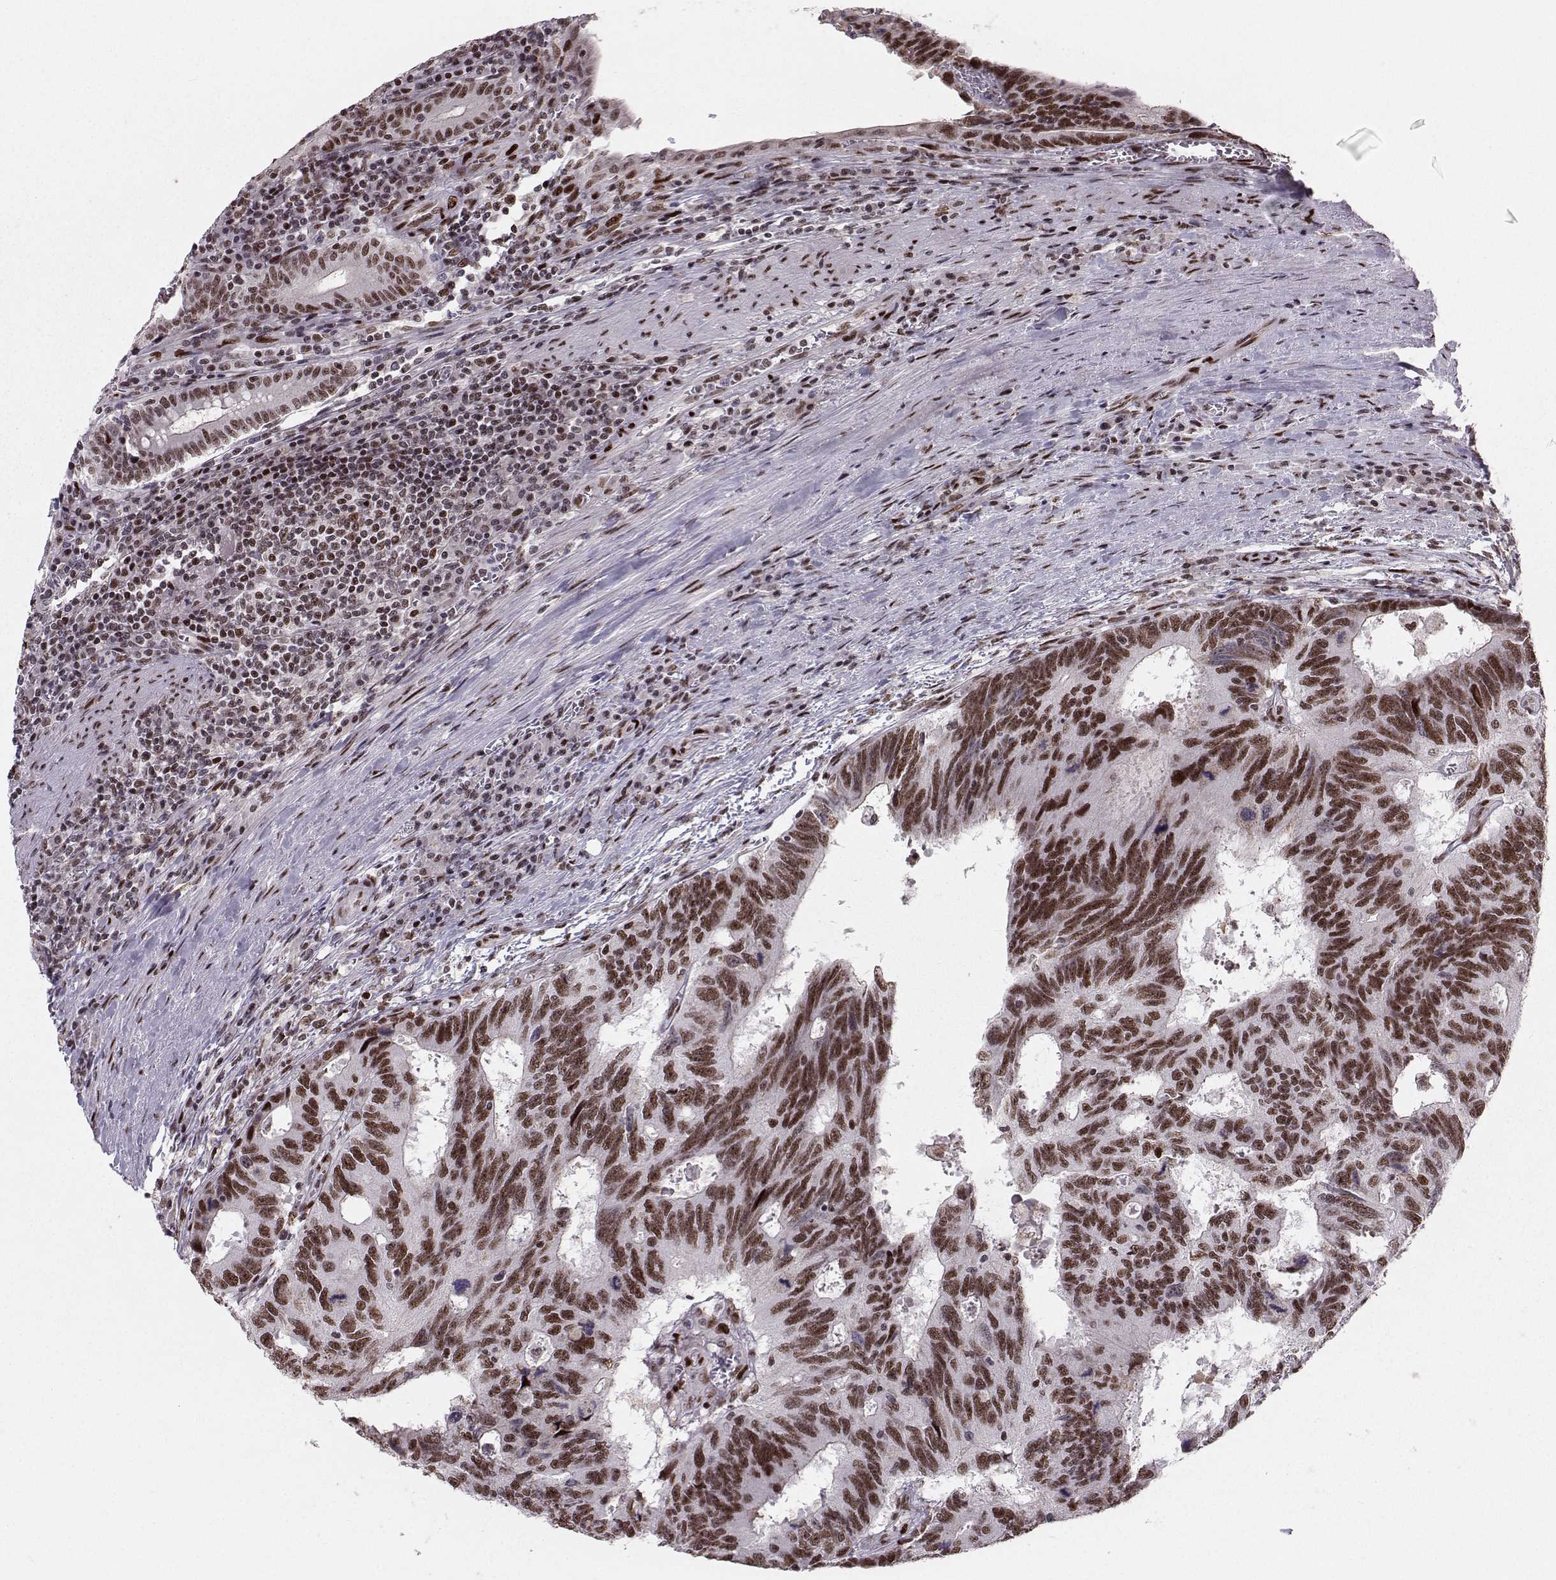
{"staining": {"intensity": "strong", "quantity": ">75%", "location": "nuclear"}, "tissue": "colorectal cancer", "cell_type": "Tumor cells", "image_type": "cancer", "snomed": [{"axis": "morphology", "description": "Adenocarcinoma, NOS"}, {"axis": "topography", "description": "Colon"}], "caption": "This is an image of immunohistochemistry (IHC) staining of adenocarcinoma (colorectal), which shows strong positivity in the nuclear of tumor cells.", "gene": "SNAPC2", "patient": {"sex": "female", "age": 77}}